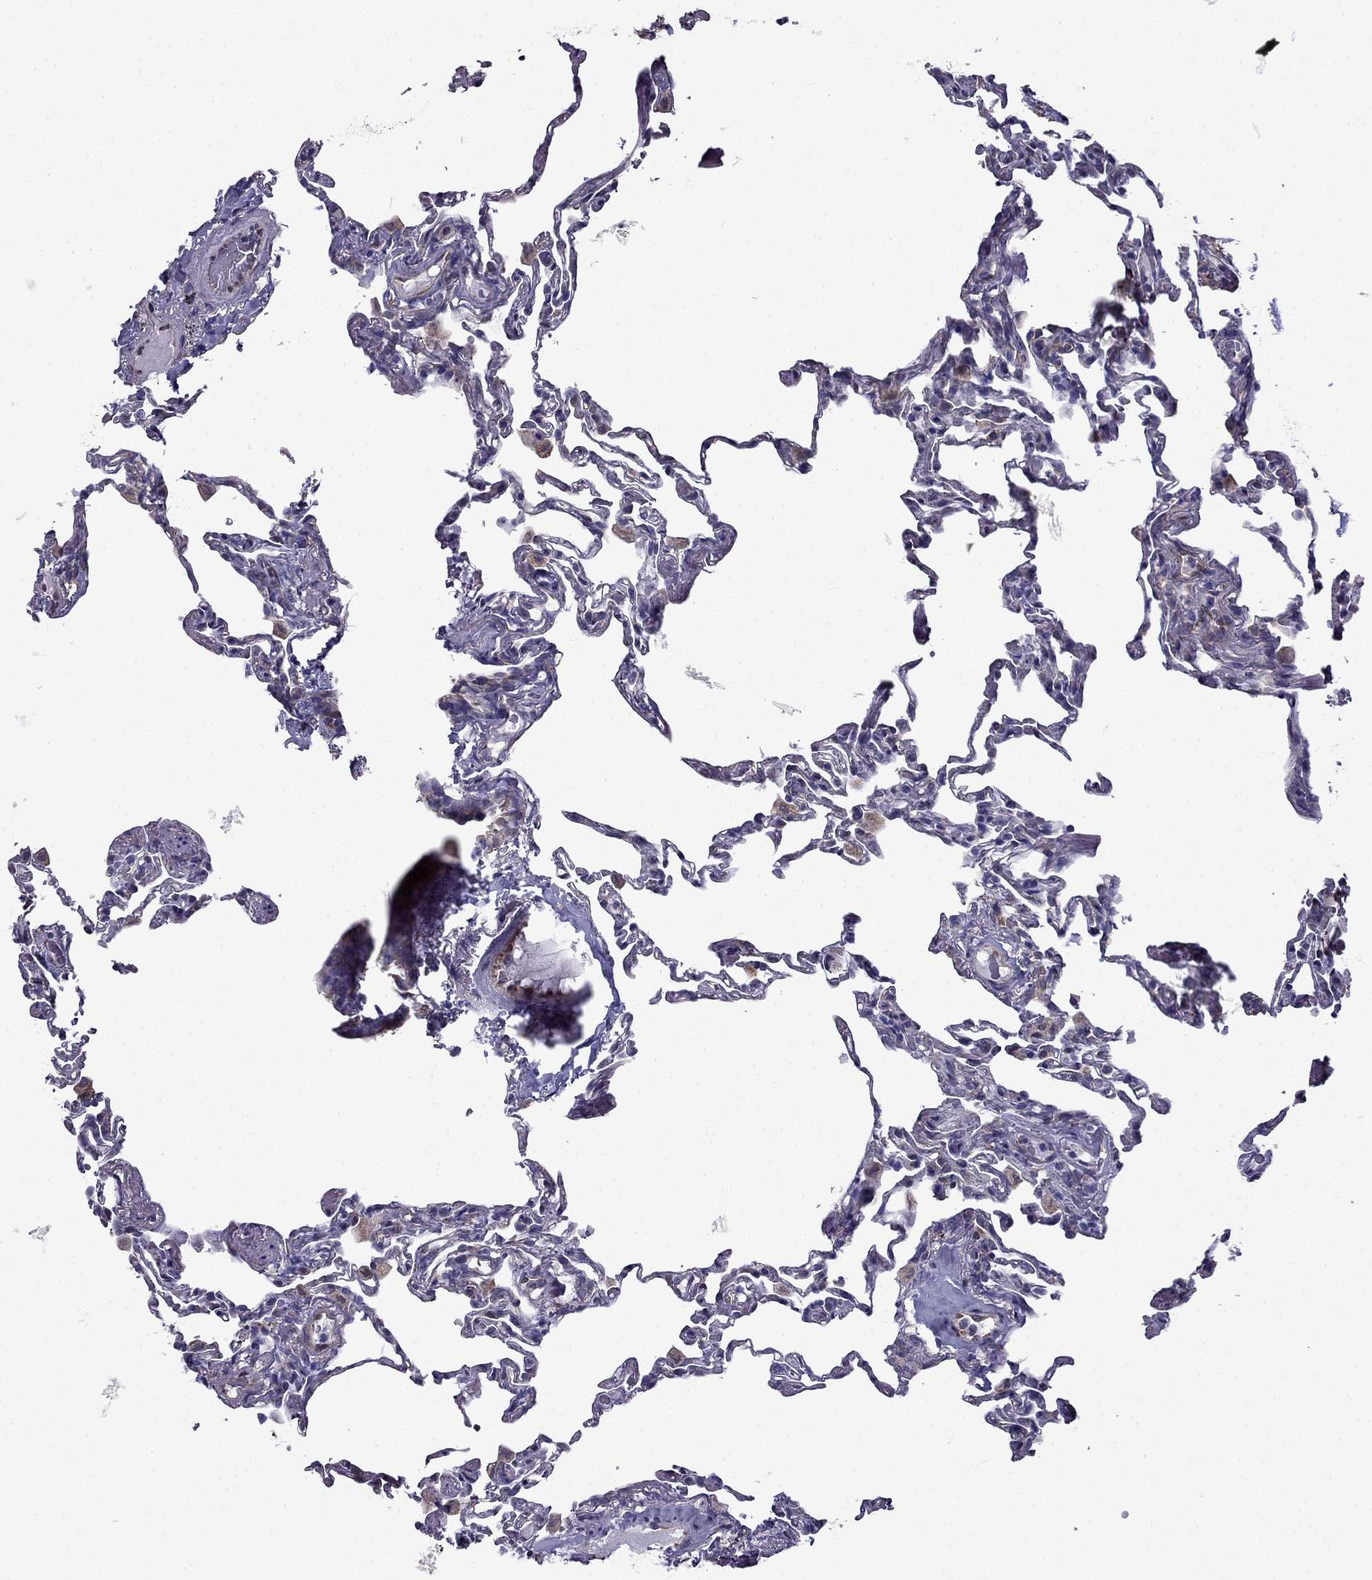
{"staining": {"intensity": "negative", "quantity": "none", "location": "none"}, "tissue": "lung", "cell_type": "Alveolar cells", "image_type": "normal", "snomed": [{"axis": "morphology", "description": "Normal tissue, NOS"}, {"axis": "topography", "description": "Lung"}], "caption": "This is a photomicrograph of immunohistochemistry staining of normal lung, which shows no expression in alveolar cells.", "gene": "IKBIP", "patient": {"sex": "female", "age": 57}}